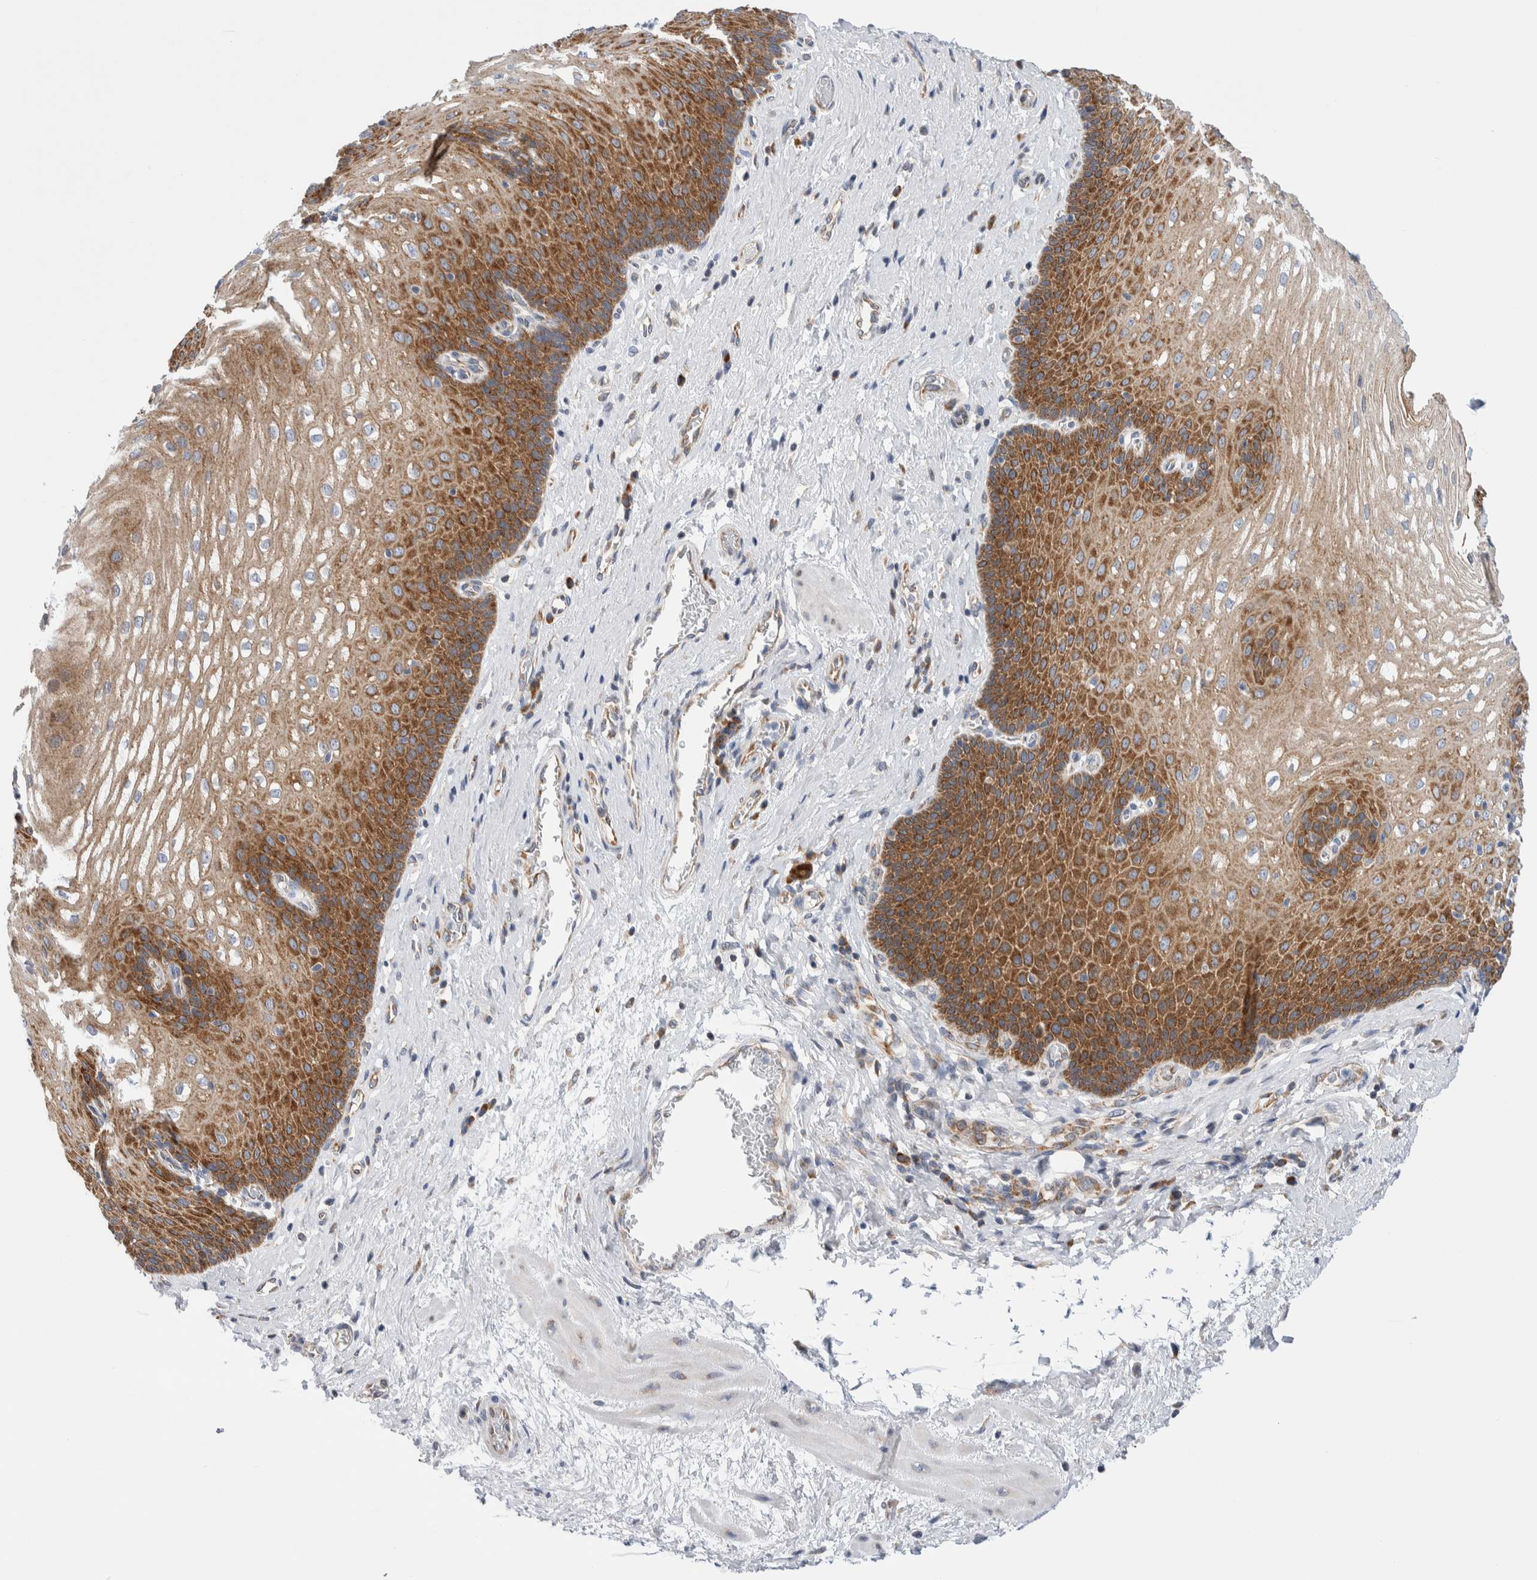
{"staining": {"intensity": "strong", "quantity": ">75%", "location": "cytoplasmic/membranous"}, "tissue": "esophagus", "cell_type": "Squamous epithelial cells", "image_type": "normal", "snomed": [{"axis": "morphology", "description": "Normal tissue, NOS"}, {"axis": "topography", "description": "Esophagus"}], "caption": "This image reveals IHC staining of benign esophagus, with high strong cytoplasmic/membranous expression in about >75% of squamous epithelial cells.", "gene": "RACK1", "patient": {"sex": "male", "age": 48}}